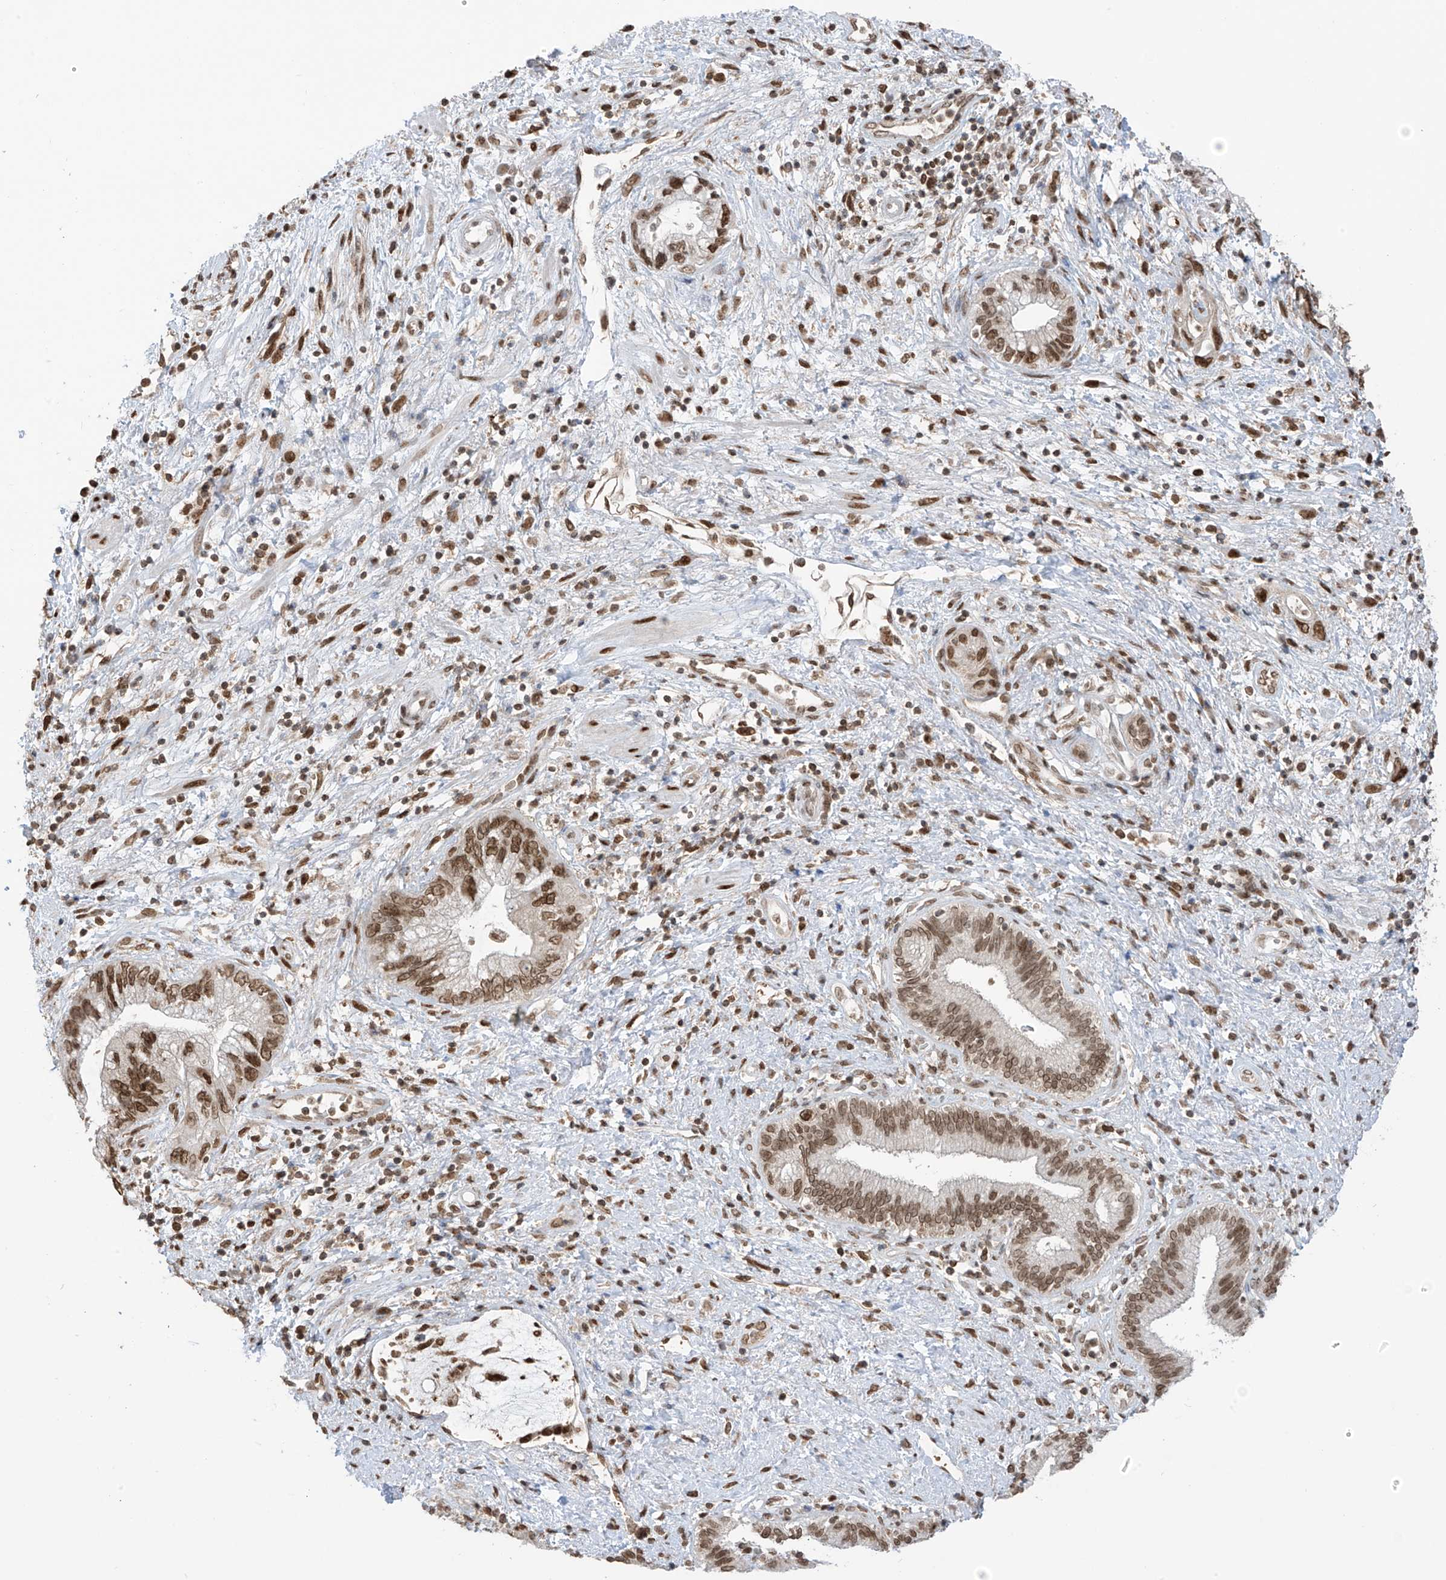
{"staining": {"intensity": "moderate", "quantity": ">75%", "location": "nuclear"}, "tissue": "pancreatic cancer", "cell_type": "Tumor cells", "image_type": "cancer", "snomed": [{"axis": "morphology", "description": "Adenocarcinoma, NOS"}, {"axis": "topography", "description": "Pancreas"}], "caption": "A medium amount of moderate nuclear staining is present in approximately >75% of tumor cells in adenocarcinoma (pancreatic) tissue.", "gene": "KPNB1", "patient": {"sex": "female", "age": 73}}